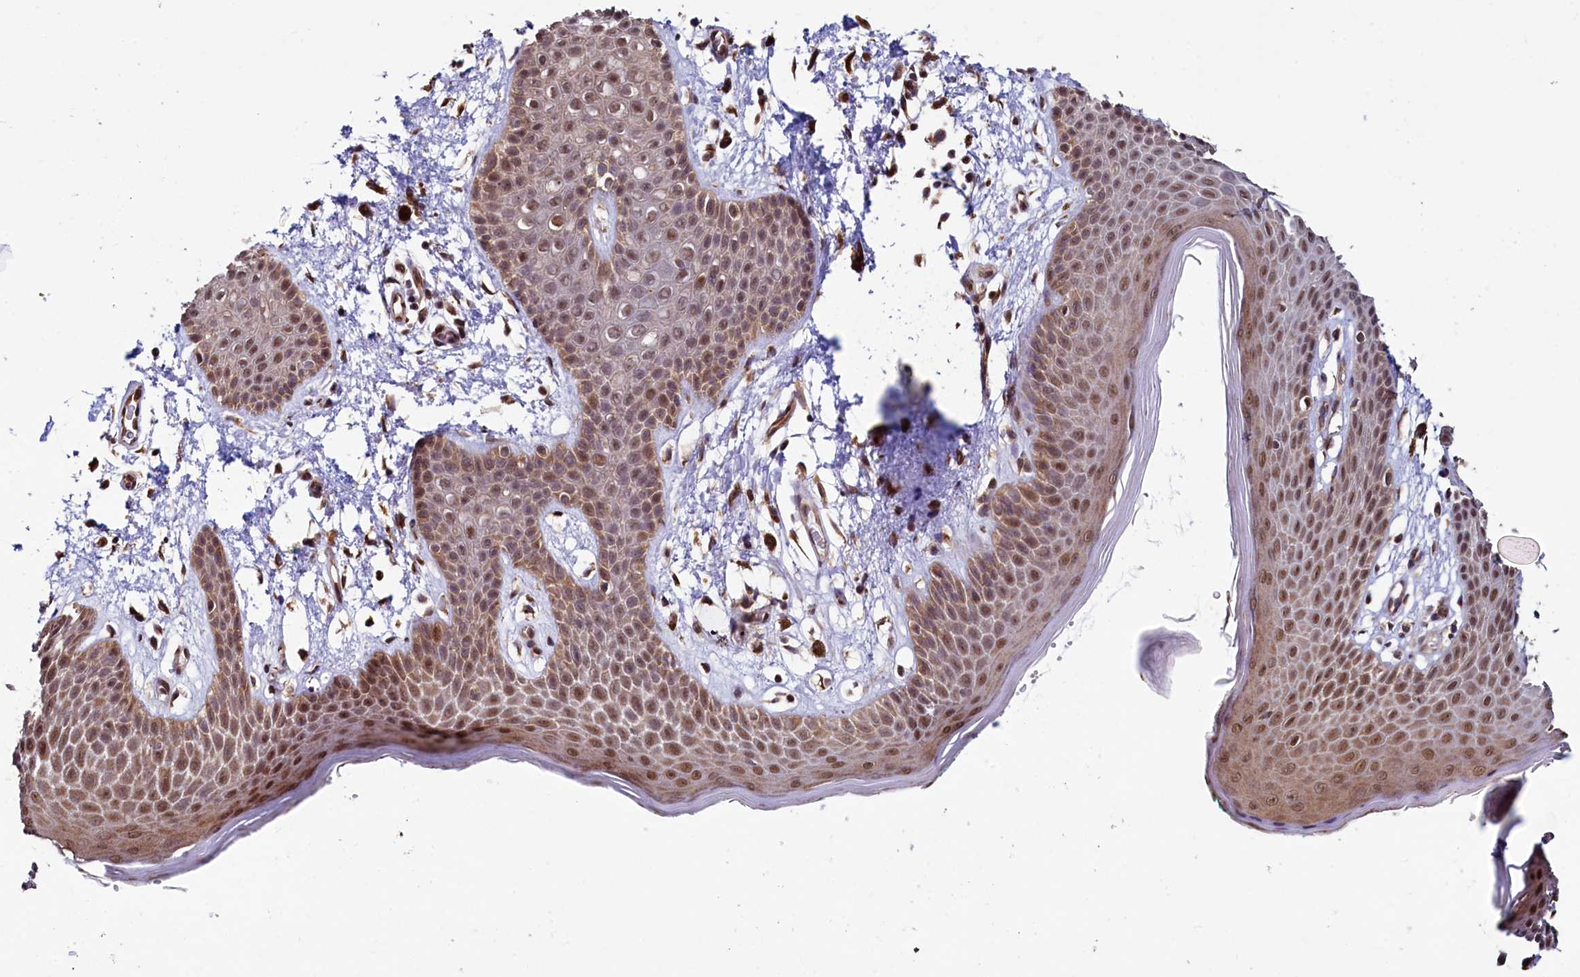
{"staining": {"intensity": "moderate", "quantity": ">75%", "location": "cytoplasmic/membranous,nuclear"}, "tissue": "skin", "cell_type": "Epidermal cells", "image_type": "normal", "snomed": [{"axis": "morphology", "description": "Normal tissue, NOS"}, {"axis": "topography", "description": "Anal"}], "caption": "Protein staining of normal skin displays moderate cytoplasmic/membranous,nuclear staining in about >75% of epidermal cells.", "gene": "LEO1", "patient": {"sex": "male", "age": 74}}